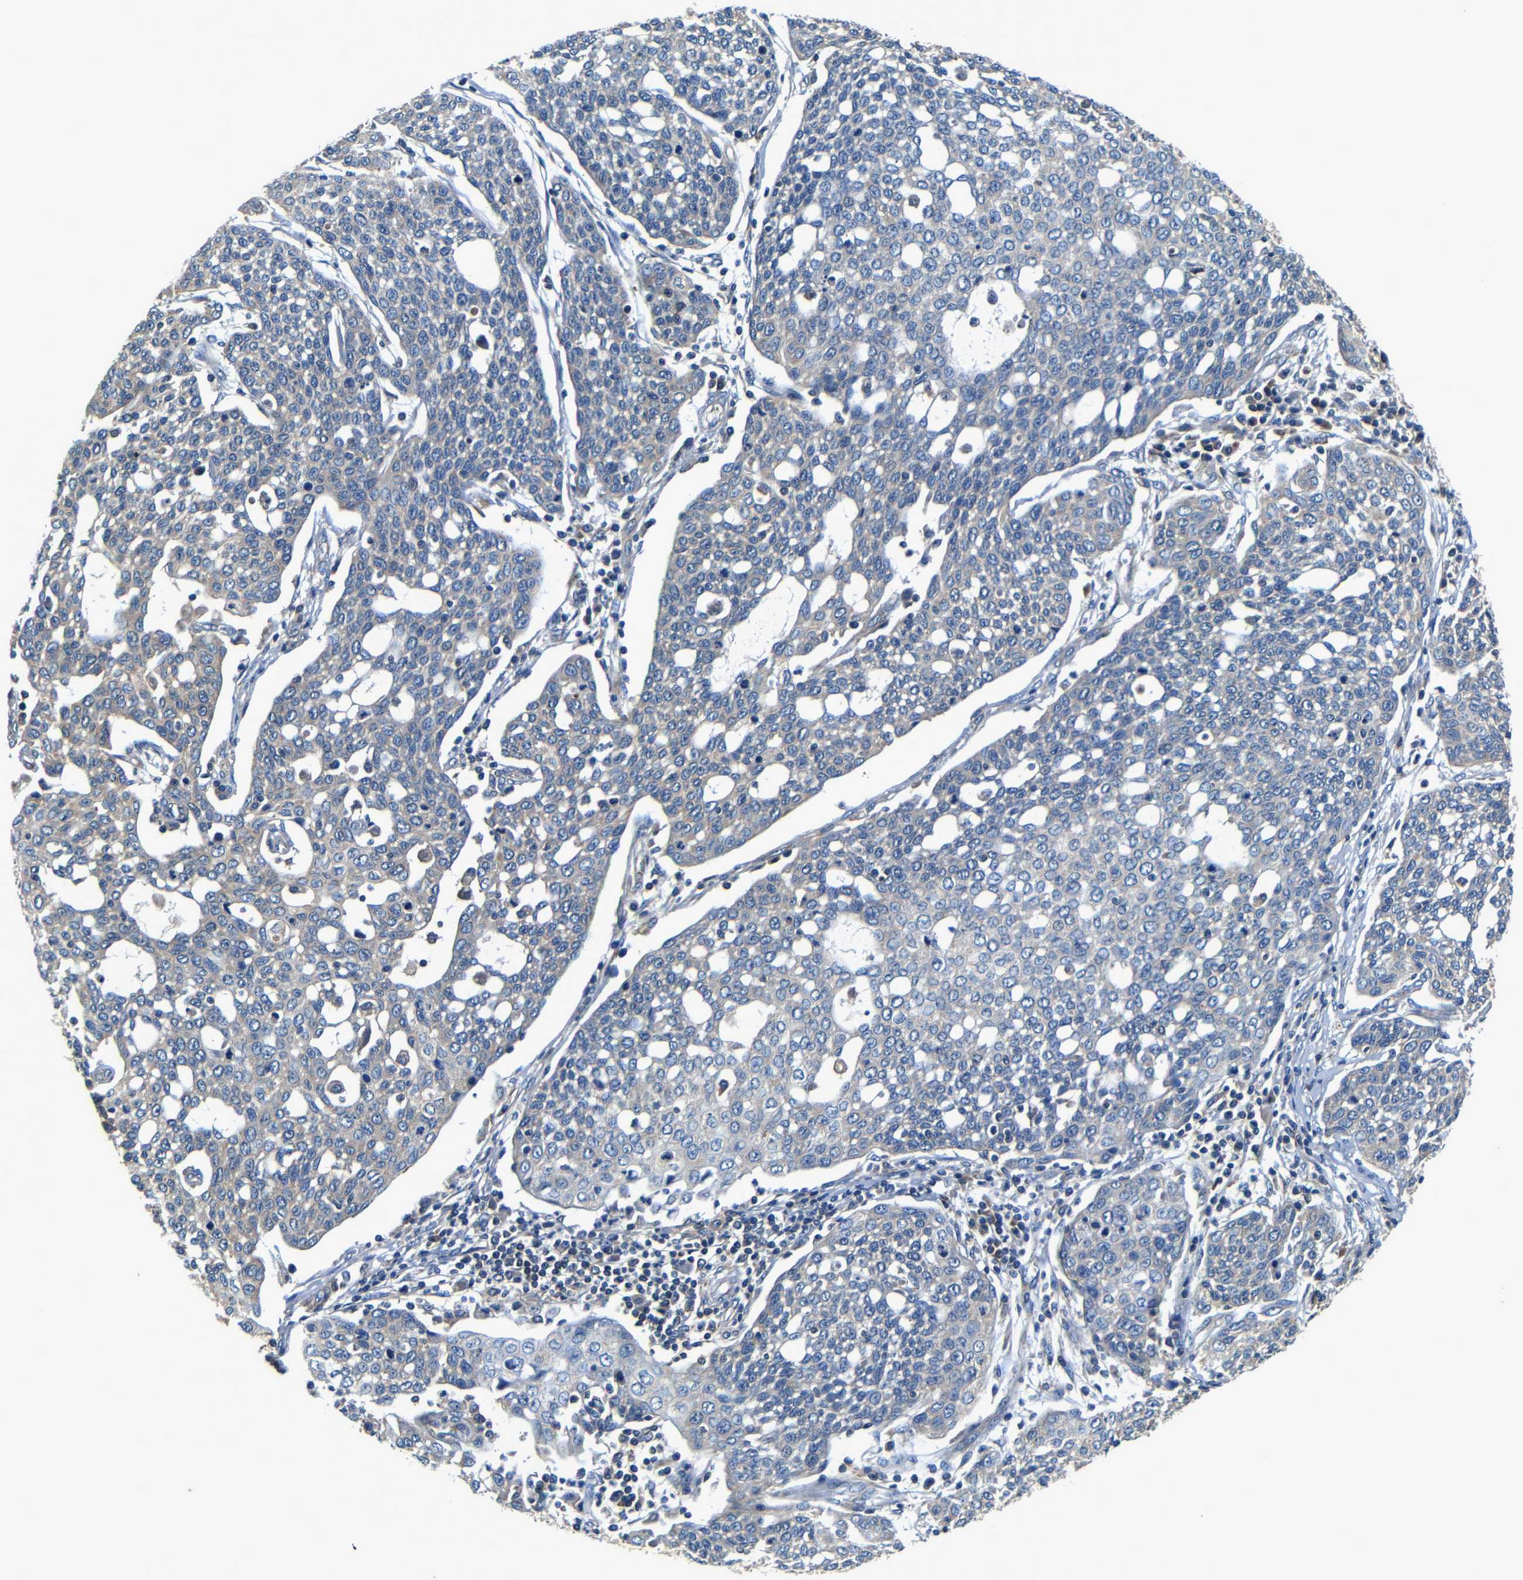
{"staining": {"intensity": "negative", "quantity": "none", "location": "none"}, "tissue": "cervical cancer", "cell_type": "Tumor cells", "image_type": "cancer", "snomed": [{"axis": "morphology", "description": "Squamous cell carcinoma, NOS"}, {"axis": "topography", "description": "Cervix"}], "caption": "Tumor cells show no significant expression in cervical cancer.", "gene": "MTX1", "patient": {"sex": "female", "age": 34}}